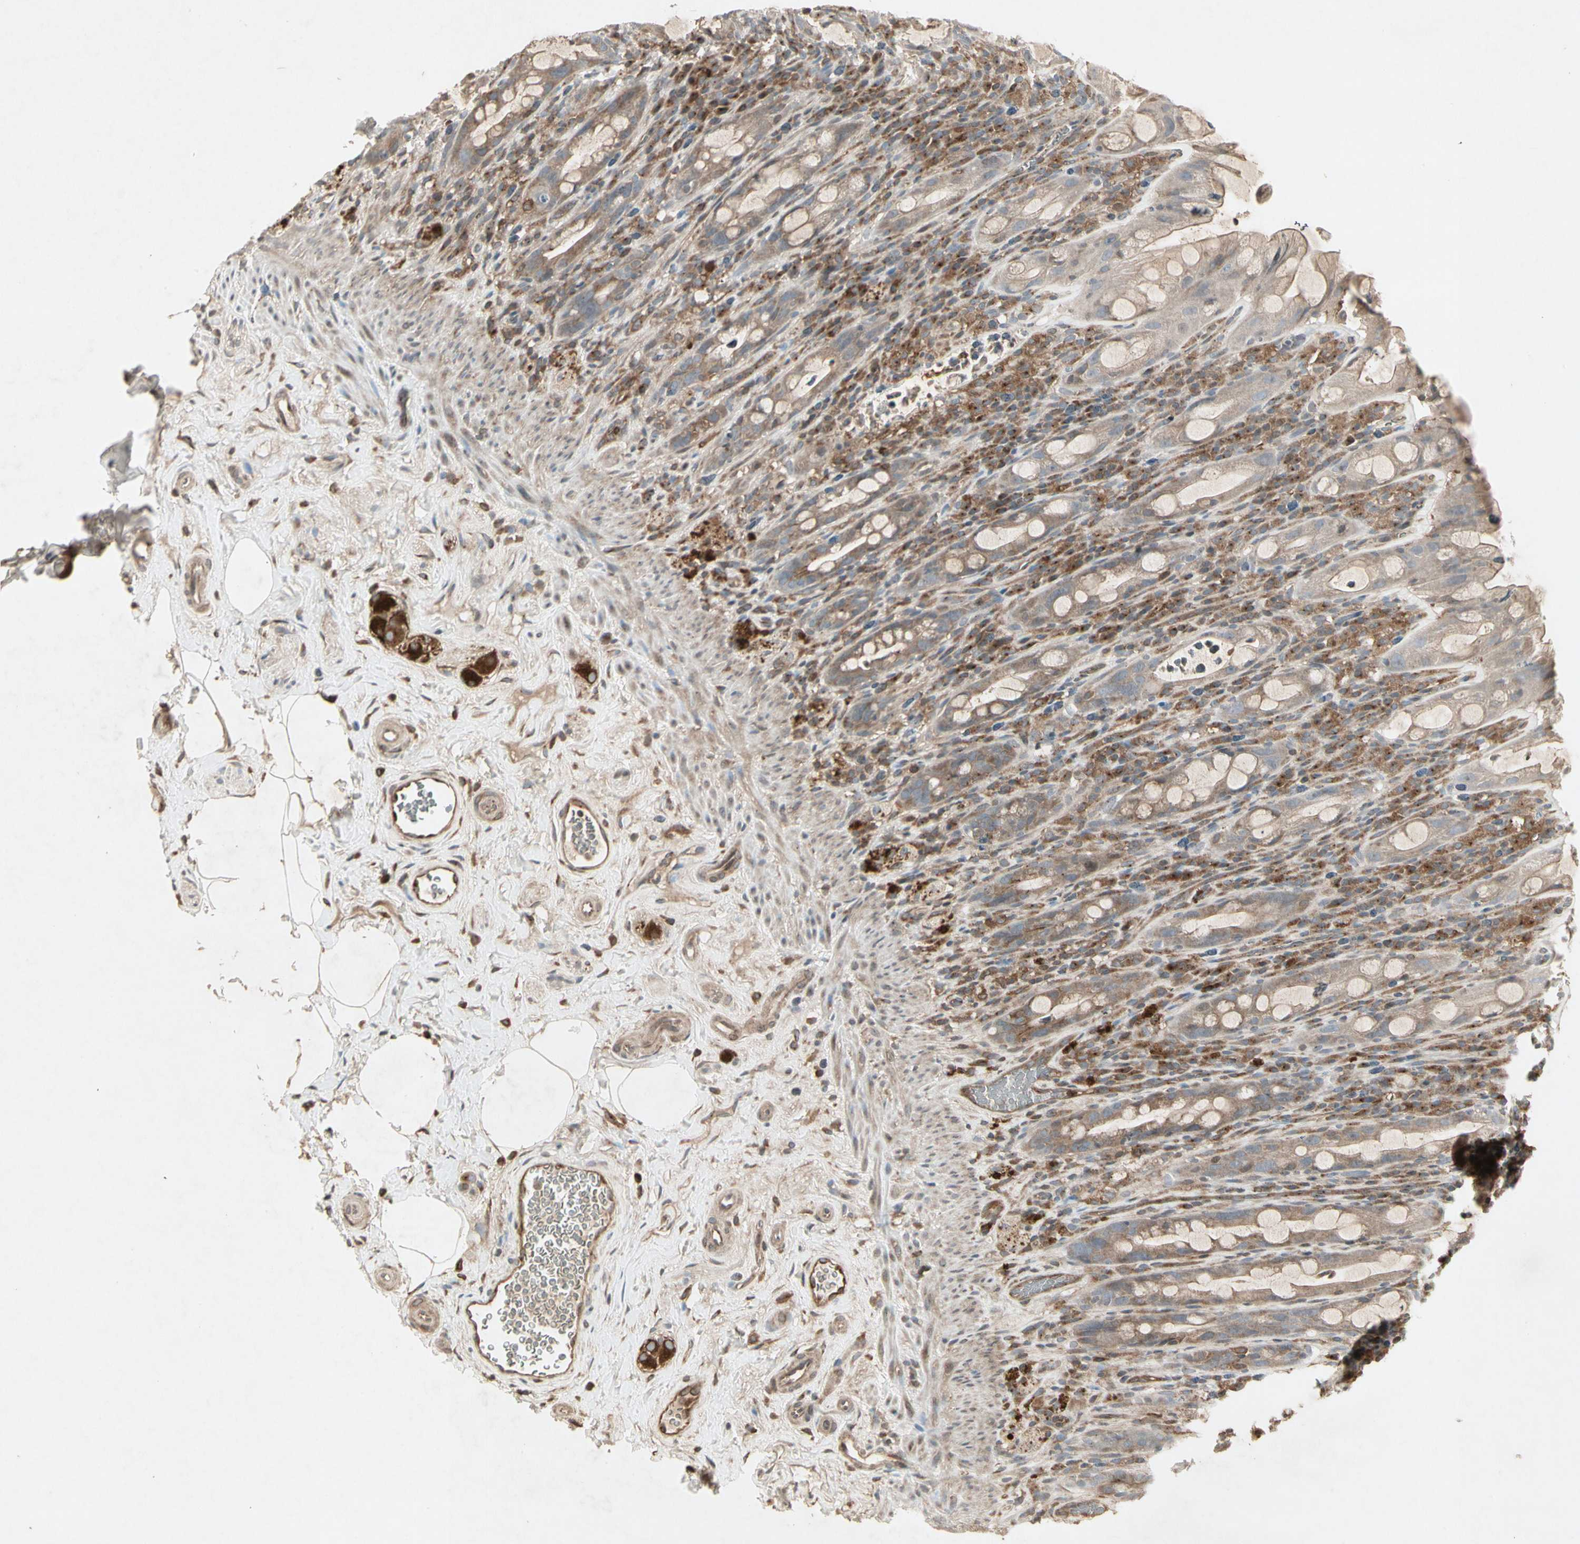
{"staining": {"intensity": "weak", "quantity": ">75%", "location": "cytoplasmic/membranous"}, "tissue": "rectum", "cell_type": "Glandular cells", "image_type": "normal", "snomed": [{"axis": "morphology", "description": "Normal tissue, NOS"}, {"axis": "topography", "description": "Rectum"}], "caption": "Immunohistochemistry histopathology image of normal human rectum stained for a protein (brown), which exhibits low levels of weak cytoplasmic/membranous positivity in about >75% of glandular cells.", "gene": "TEK", "patient": {"sex": "male", "age": 44}}